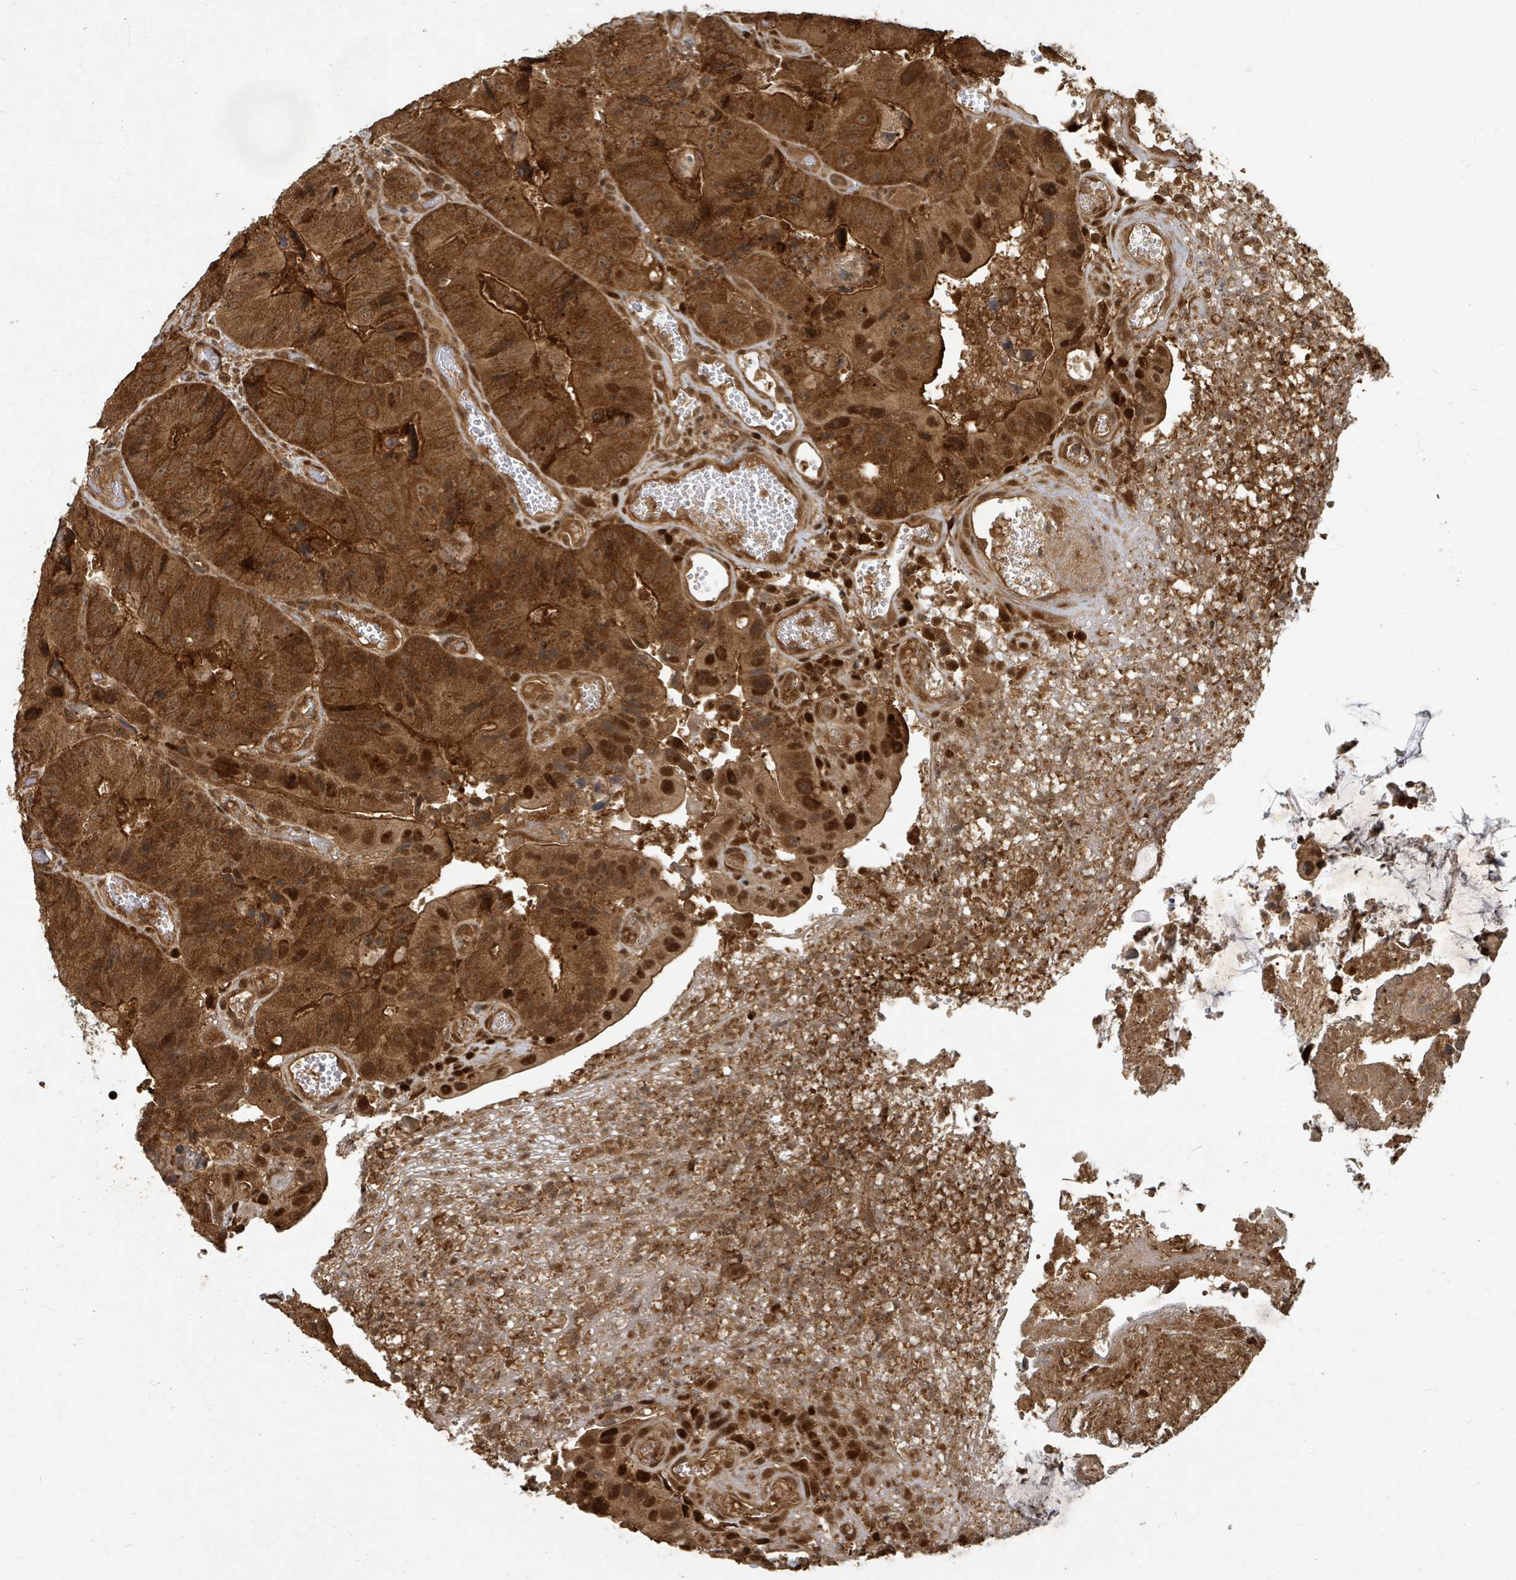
{"staining": {"intensity": "strong", "quantity": ">75%", "location": "cytoplasmic/membranous,nuclear"}, "tissue": "colorectal cancer", "cell_type": "Tumor cells", "image_type": "cancer", "snomed": [{"axis": "morphology", "description": "Adenocarcinoma, NOS"}, {"axis": "topography", "description": "Colon"}], "caption": "Adenocarcinoma (colorectal) stained with immunohistochemistry exhibits strong cytoplasmic/membranous and nuclear expression in about >75% of tumor cells.", "gene": "KDM4E", "patient": {"sex": "female", "age": 86}}